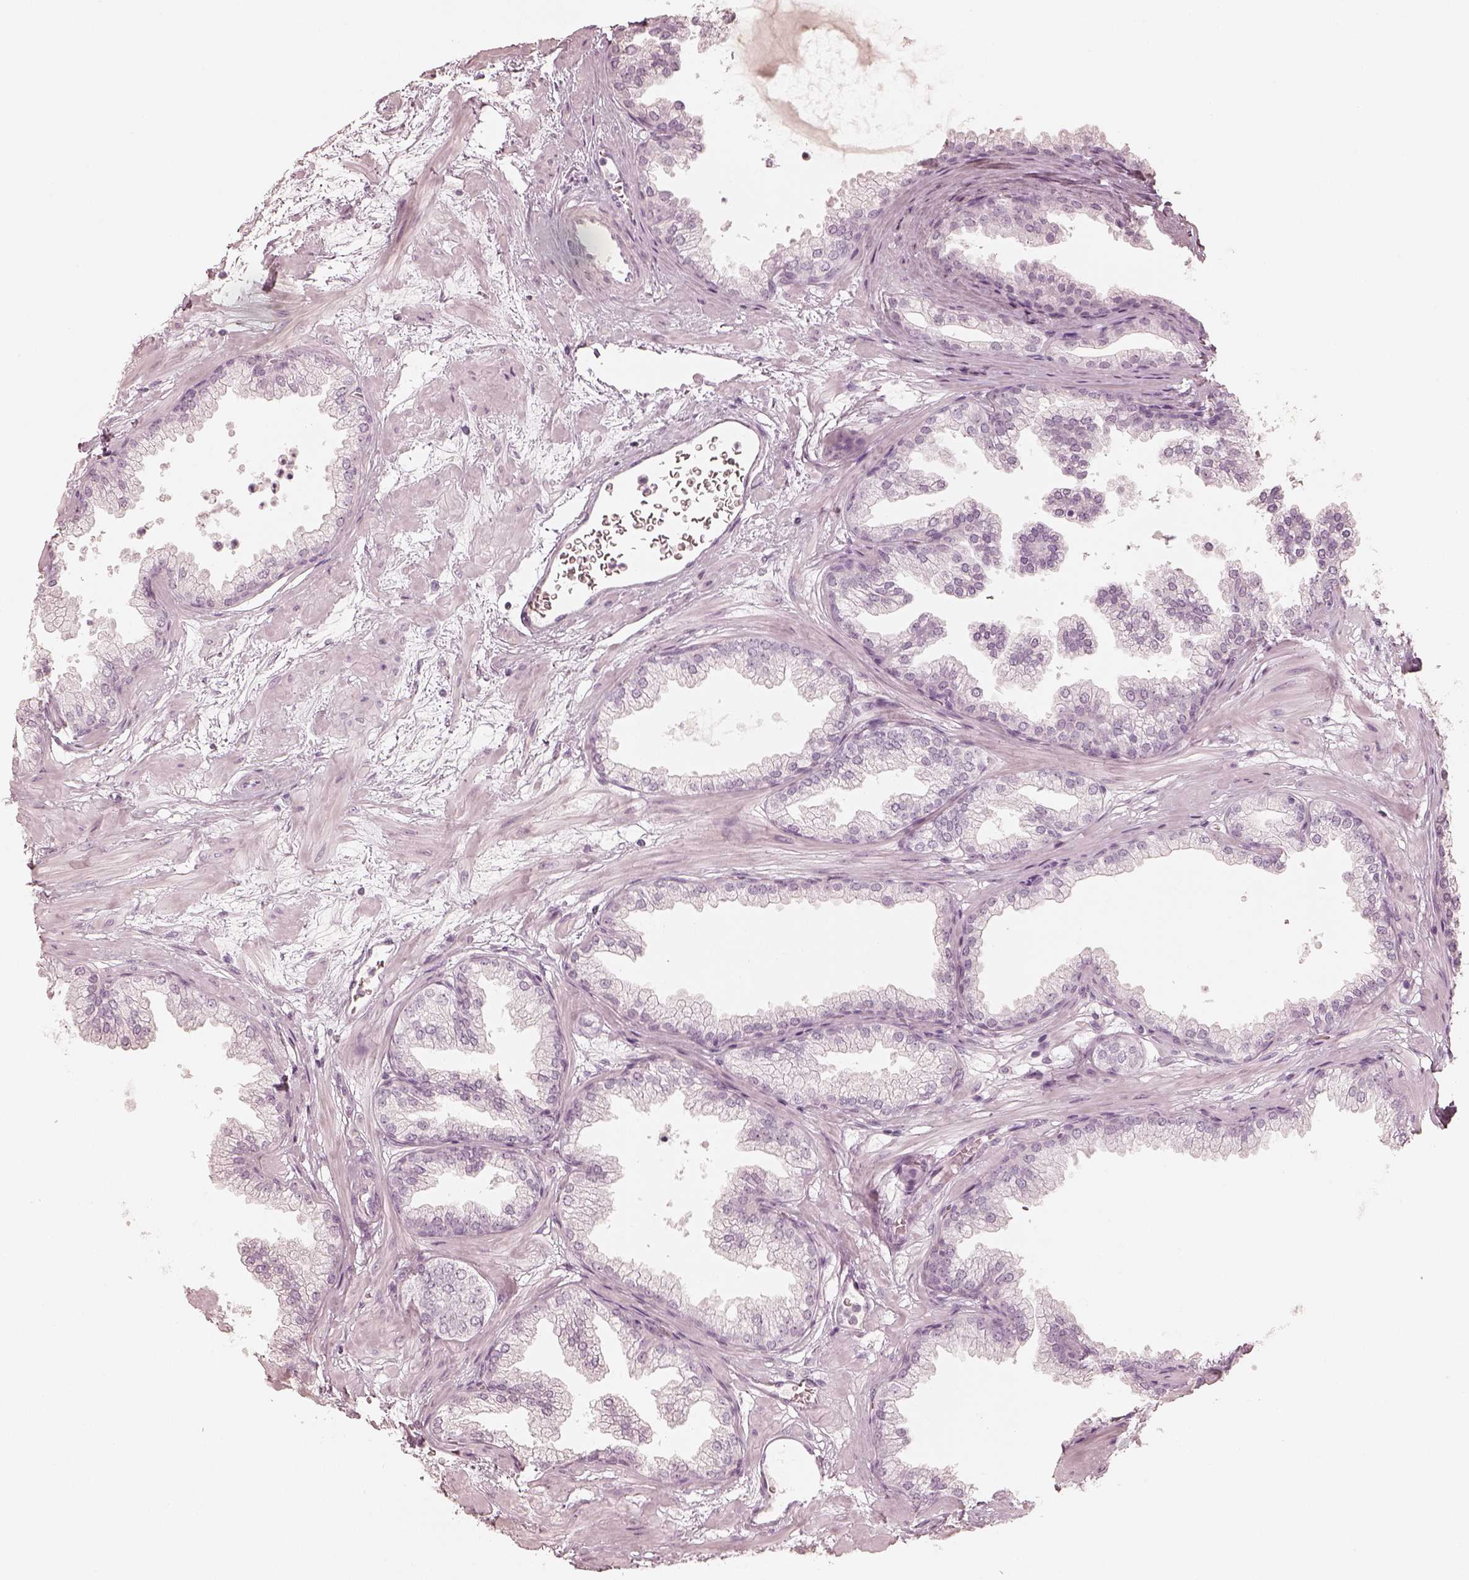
{"staining": {"intensity": "negative", "quantity": "none", "location": "none"}, "tissue": "prostate", "cell_type": "Glandular cells", "image_type": "normal", "snomed": [{"axis": "morphology", "description": "Normal tissue, NOS"}, {"axis": "topography", "description": "Prostate"}], "caption": "This is a micrograph of immunohistochemistry staining of unremarkable prostate, which shows no expression in glandular cells.", "gene": "KRT82", "patient": {"sex": "male", "age": 37}}